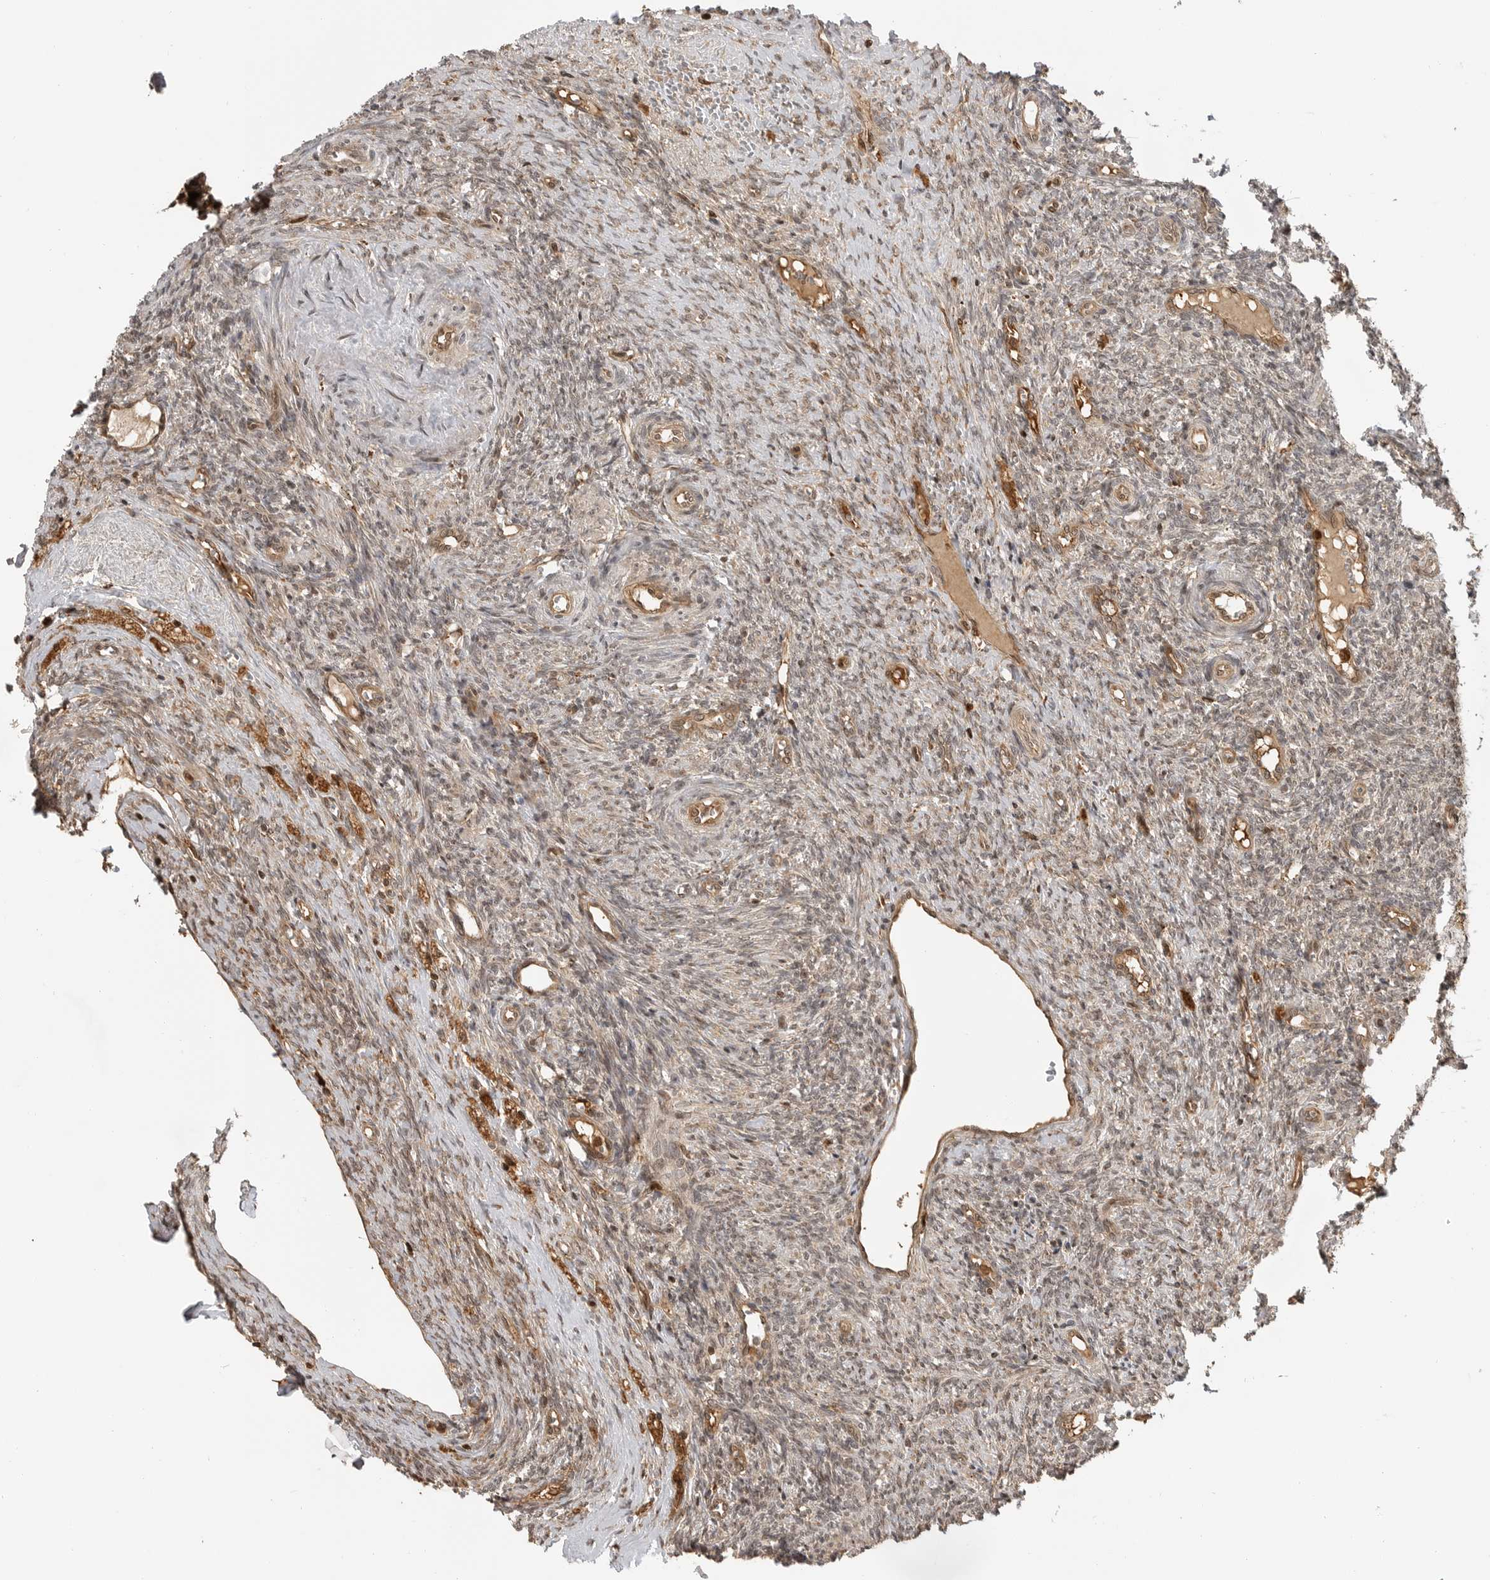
{"staining": {"intensity": "weak", "quantity": "25%-75%", "location": "cytoplasmic/membranous,nuclear"}, "tissue": "ovary", "cell_type": "Ovarian stroma cells", "image_type": "normal", "snomed": [{"axis": "morphology", "description": "Normal tissue, NOS"}, {"axis": "topography", "description": "Ovary"}], "caption": "Approximately 25%-75% of ovarian stroma cells in benign ovary display weak cytoplasmic/membranous,nuclear protein expression as visualized by brown immunohistochemical staining.", "gene": "BMP2K", "patient": {"sex": "female", "age": 41}}